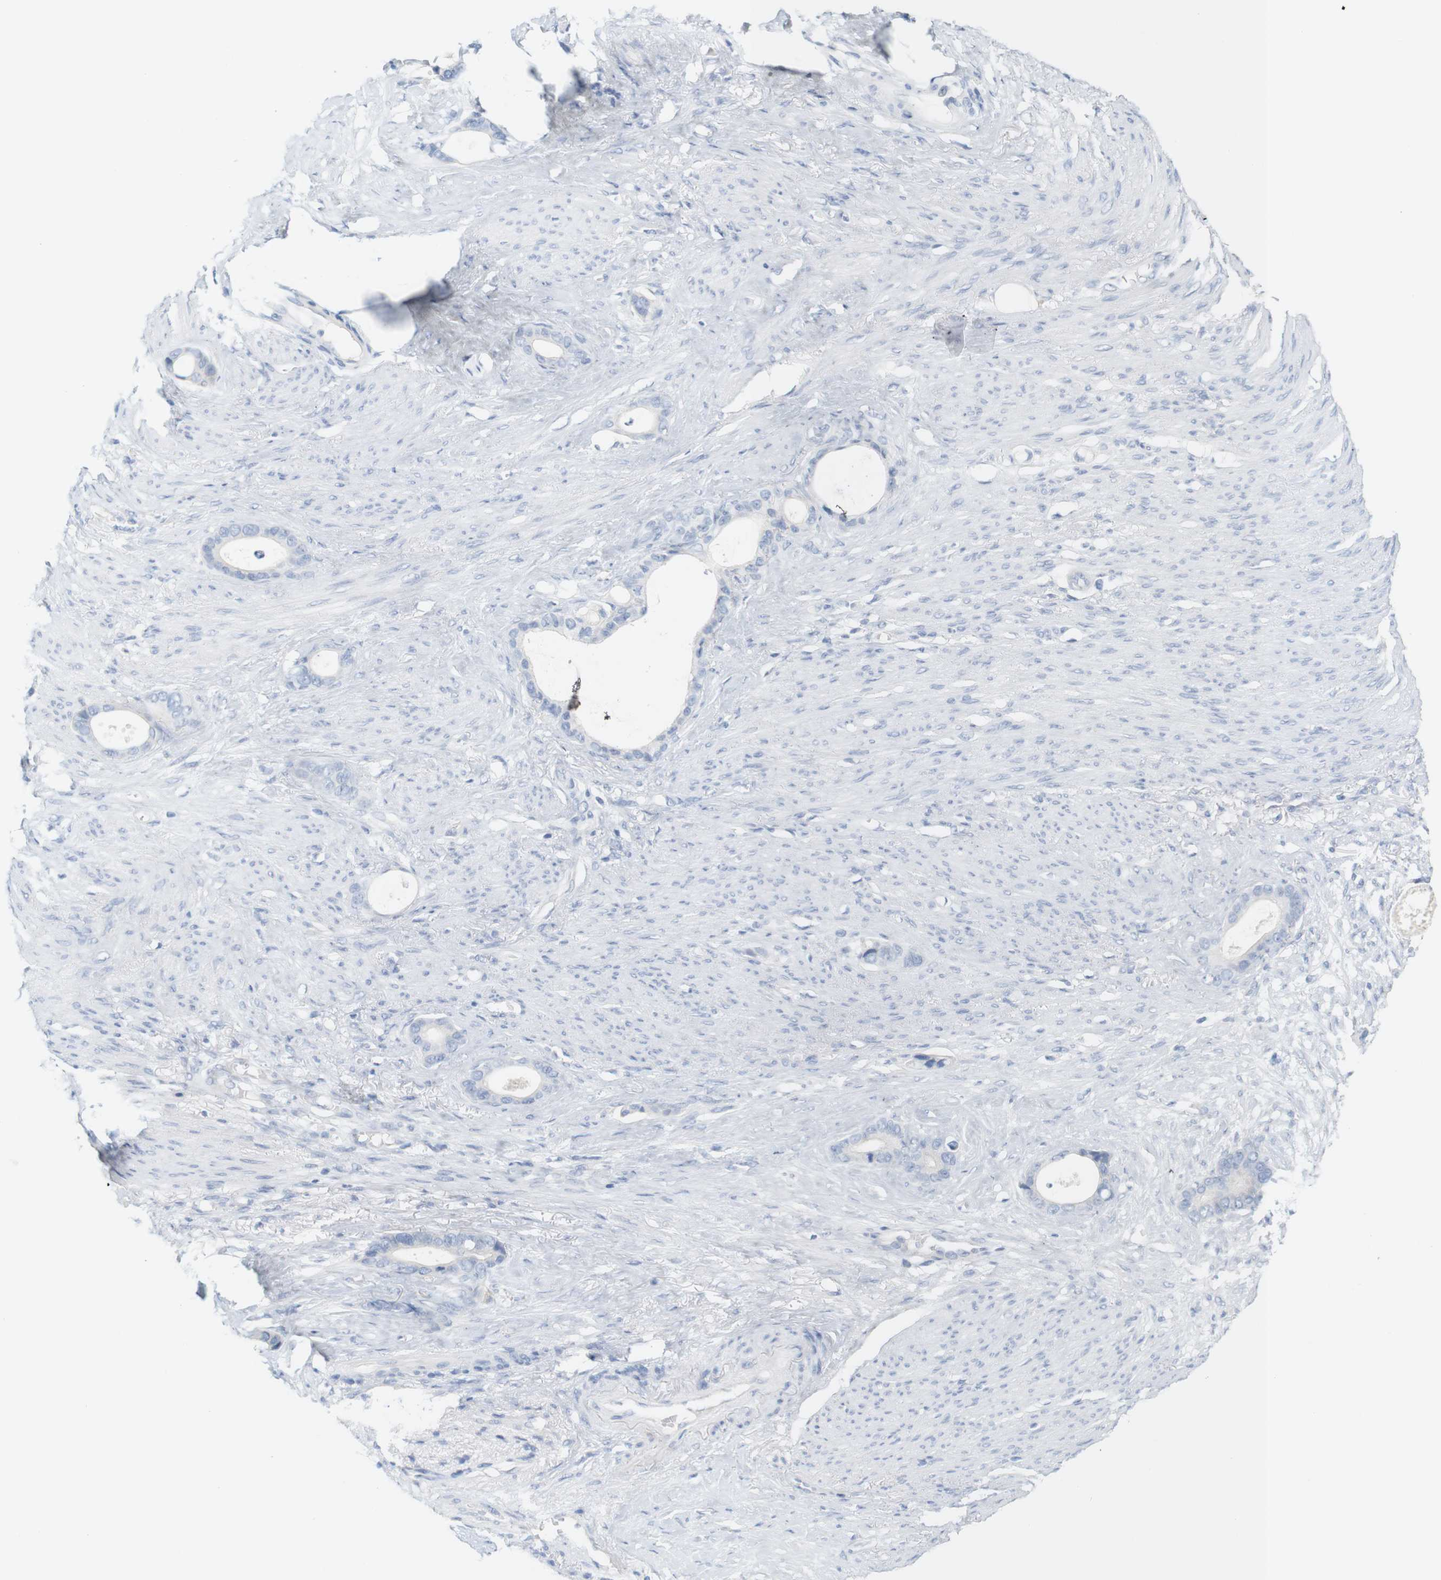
{"staining": {"intensity": "negative", "quantity": "none", "location": "none"}, "tissue": "stomach cancer", "cell_type": "Tumor cells", "image_type": "cancer", "snomed": [{"axis": "morphology", "description": "Adenocarcinoma, NOS"}, {"axis": "topography", "description": "Stomach"}], "caption": "An IHC image of adenocarcinoma (stomach) is shown. There is no staining in tumor cells of adenocarcinoma (stomach).", "gene": "RGS9", "patient": {"sex": "female", "age": 75}}